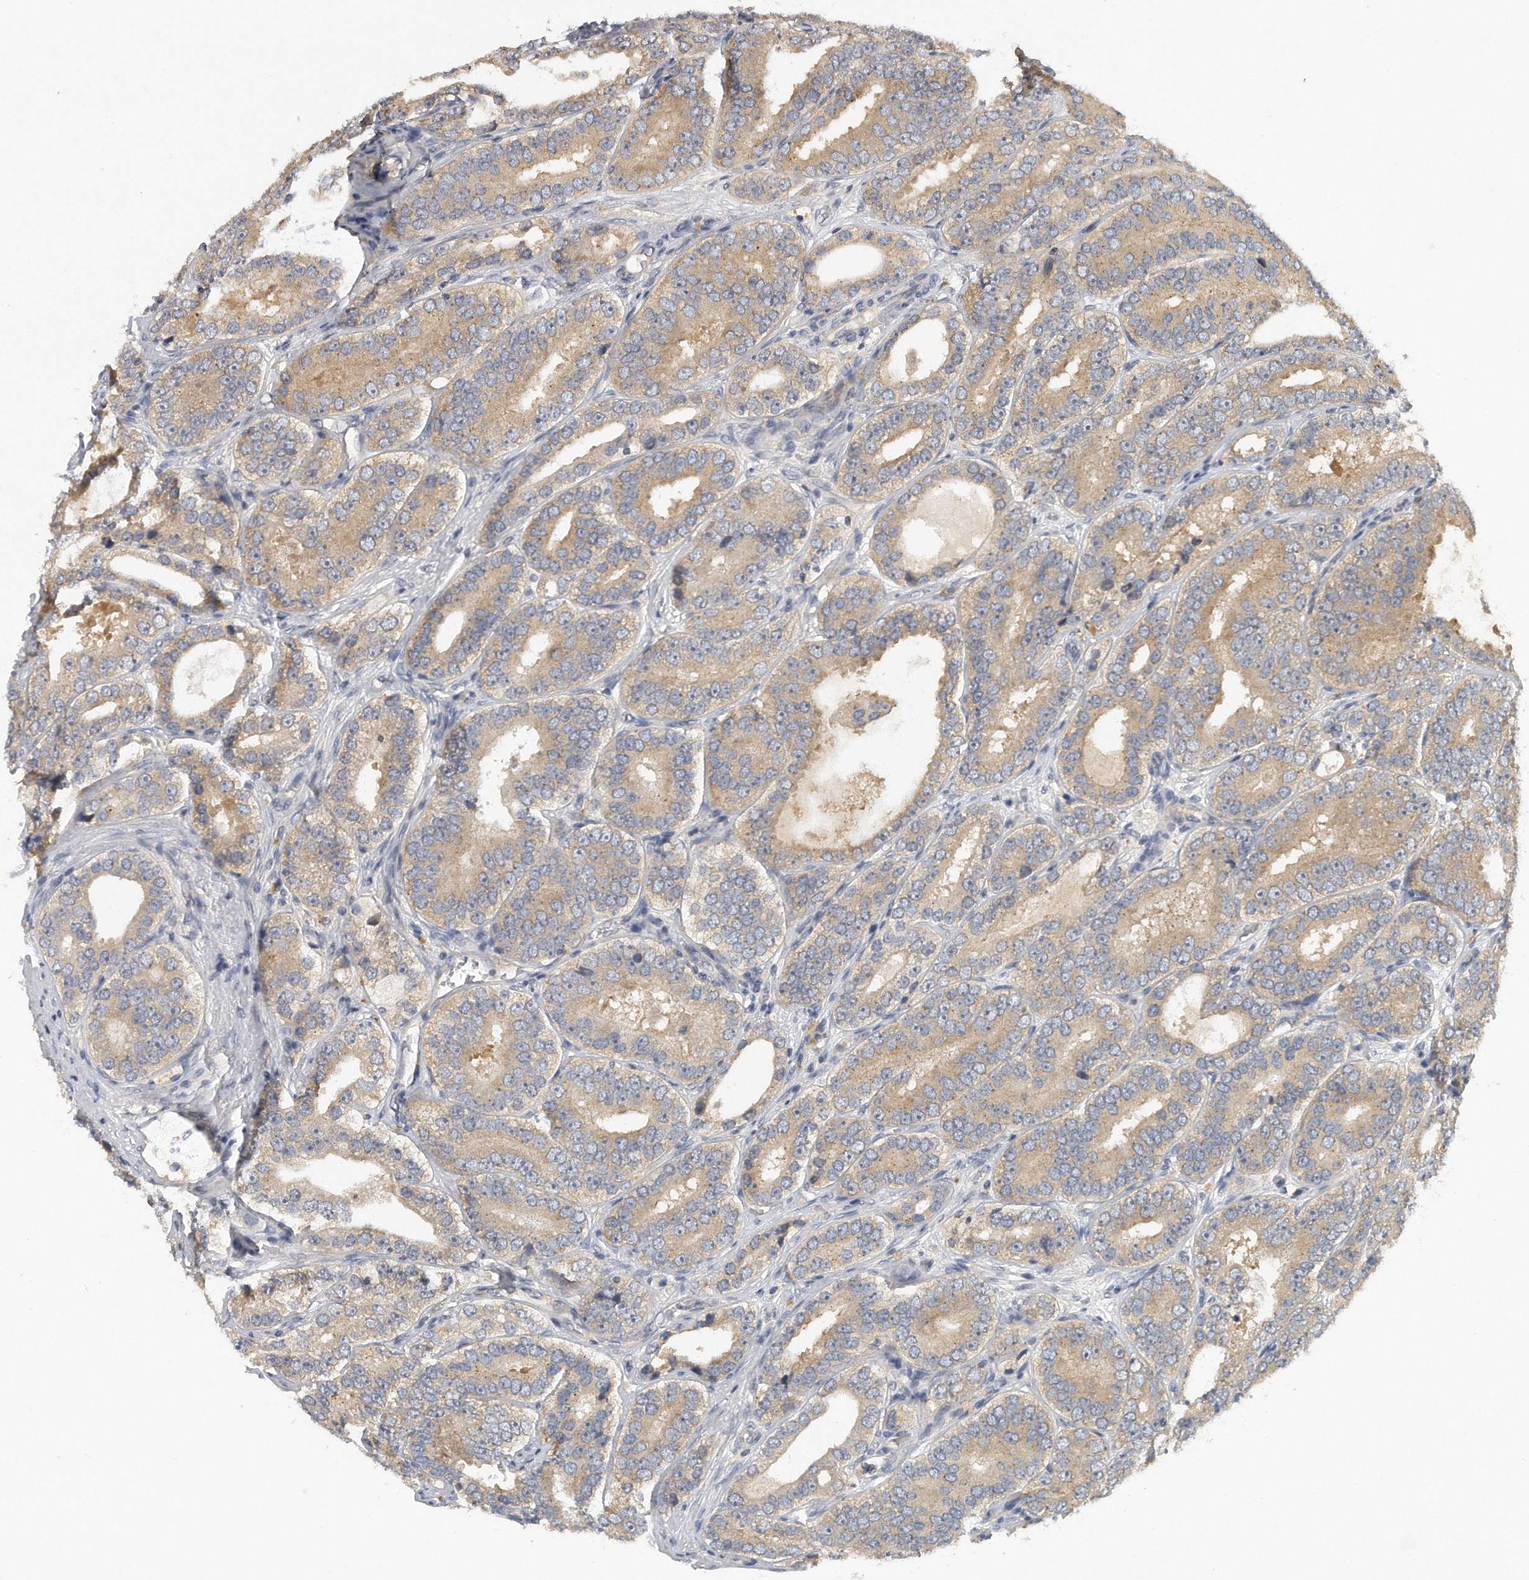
{"staining": {"intensity": "weak", "quantity": ">75%", "location": "cytoplasmic/membranous"}, "tissue": "prostate cancer", "cell_type": "Tumor cells", "image_type": "cancer", "snomed": [{"axis": "morphology", "description": "Adenocarcinoma, High grade"}, {"axis": "topography", "description": "Prostate"}], "caption": "Protein staining exhibits weak cytoplasmic/membranous staining in about >75% of tumor cells in high-grade adenocarcinoma (prostate).", "gene": "TRAPPC14", "patient": {"sex": "male", "age": 56}}